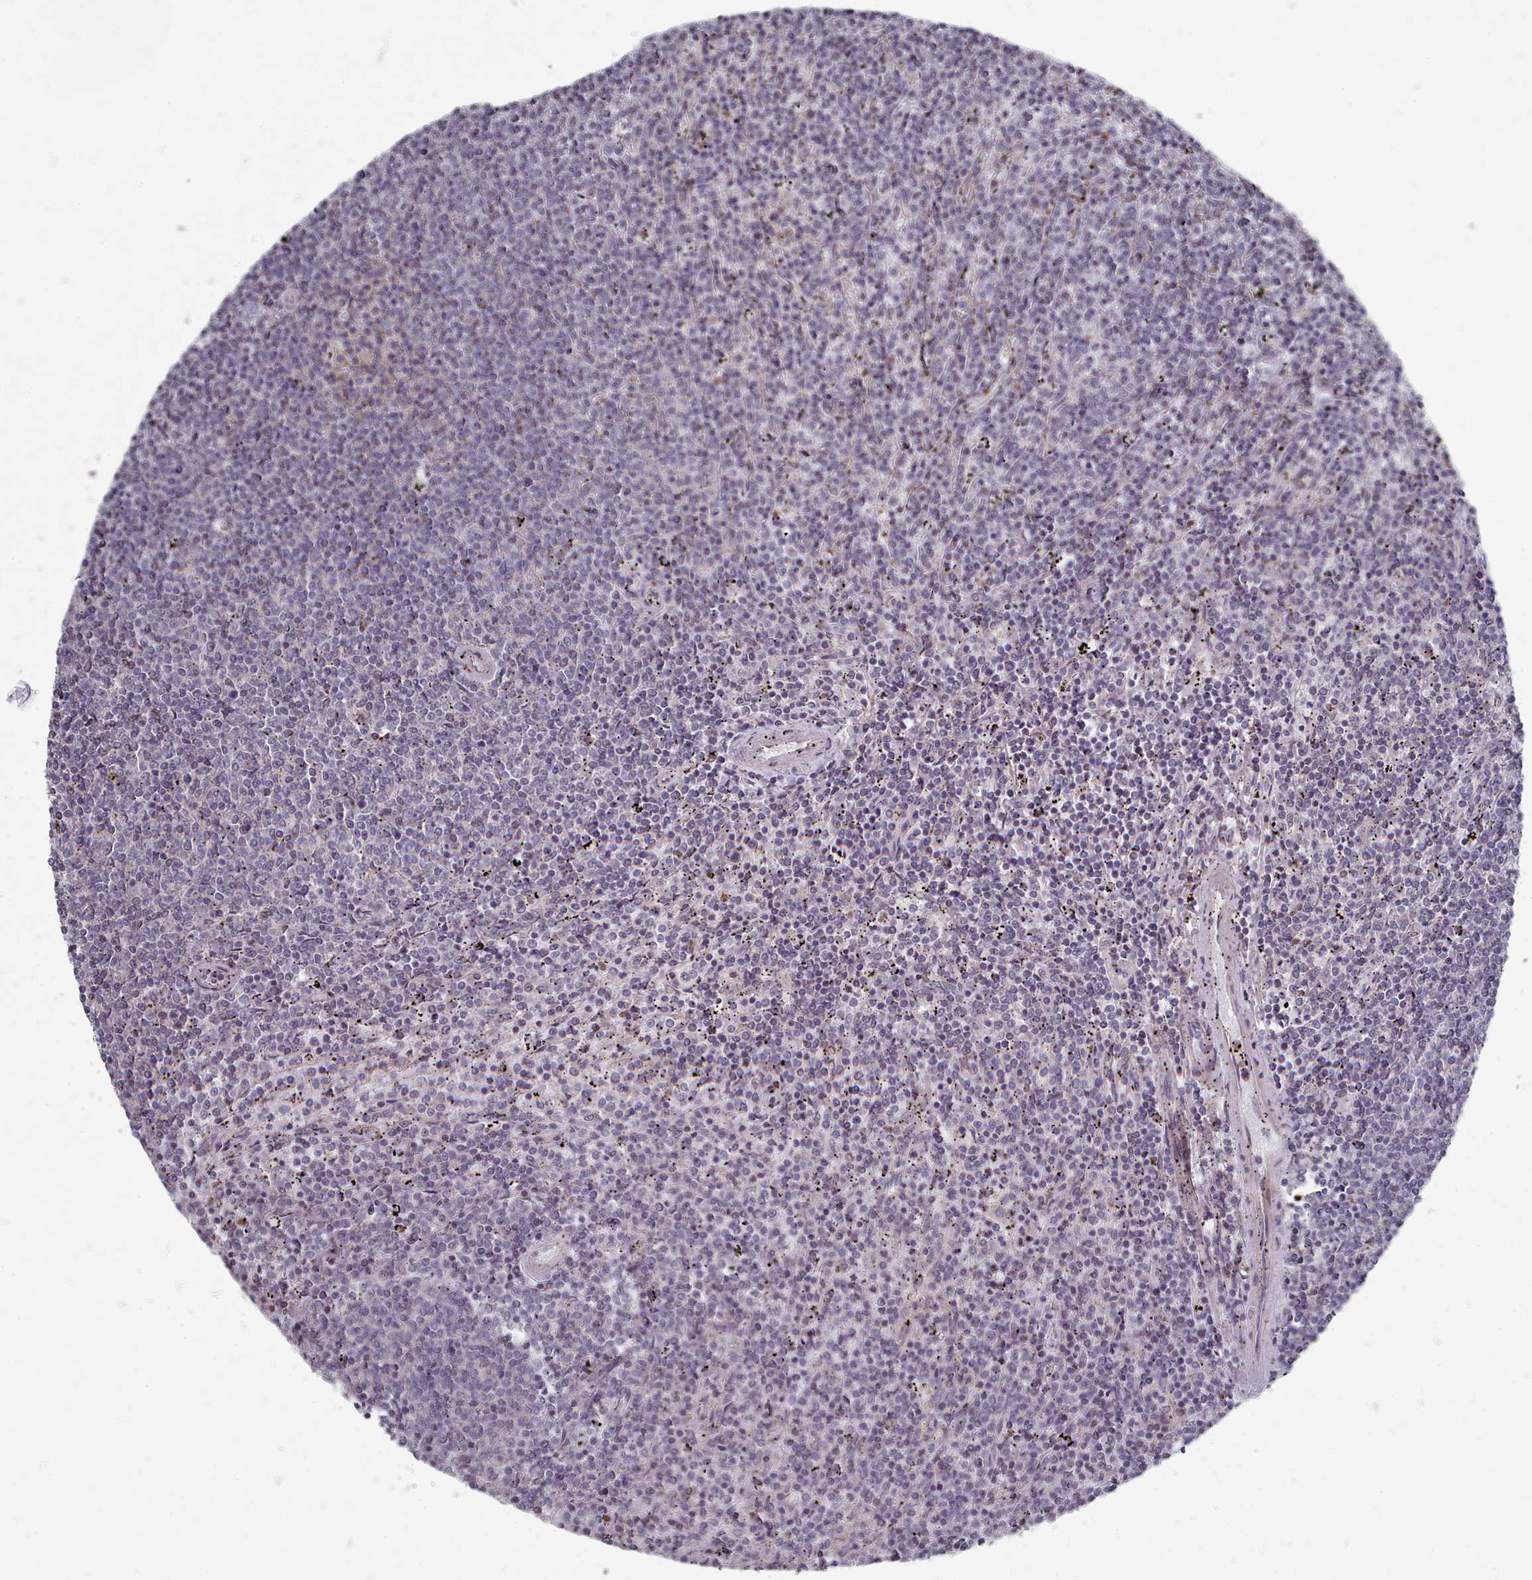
{"staining": {"intensity": "negative", "quantity": "none", "location": "none"}, "tissue": "lymphoma", "cell_type": "Tumor cells", "image_type": "cancer", "snomed": [{"axis": "morphology", "description": "Malignant lymphoma, non-Hodgkin's type, Low grade"}, {"axis": "topography", "description": "Spleen"}], "caption": "Immunohistochemistry (IHC) histopathology image of neoplastic tissue: human lymphoma stained with DAB shows no significant protein positivity in tumor cells.", "gene": "ACKR3", "patient": {"sex": "female", "age": 50}}